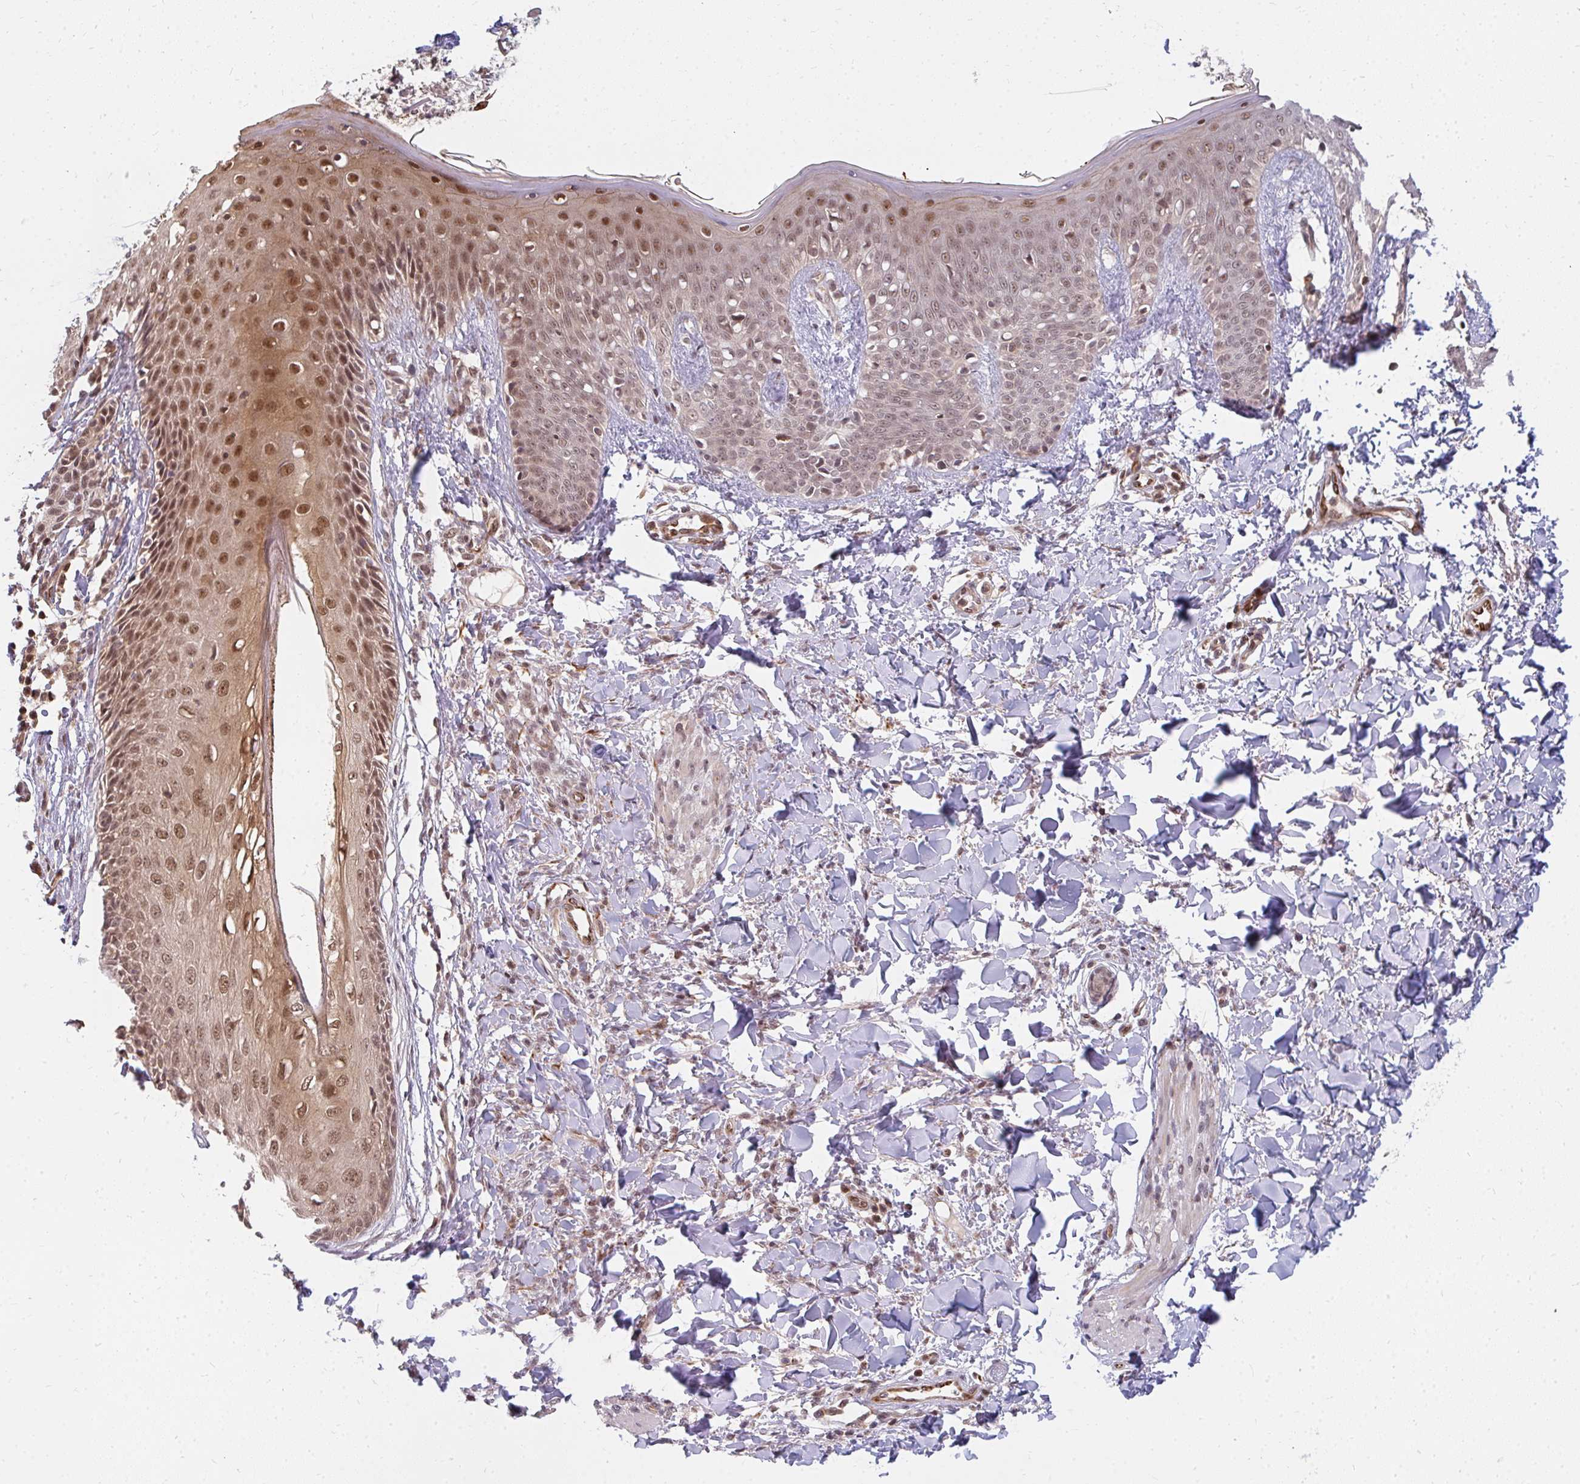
{"staining": {"intensity": "moderate", "quantity": ">75%", "location": "cytoplasmic/membranous,nuclear"}, "tissue": "skin", "cell_type": "Fibroblasts", "image_type": "normal", "snomed": [{"axis": "morphology", "description": "Normal tissue, NOS"}, {"axis": "topography", "description": "Skin"}], "caption": "High-power microscopy captured an immunohistochemistry (IHC) histopathology image of benign skin, revealing moderate cytoplasmic/membranous,nuclear expression in about >75% of fibroblasts. Immunohistochemistry stains the protein in brown and the nuclei are stained blue.", "gene": "GTF3C6", "patient": {"sex": "male", "age": 16}}